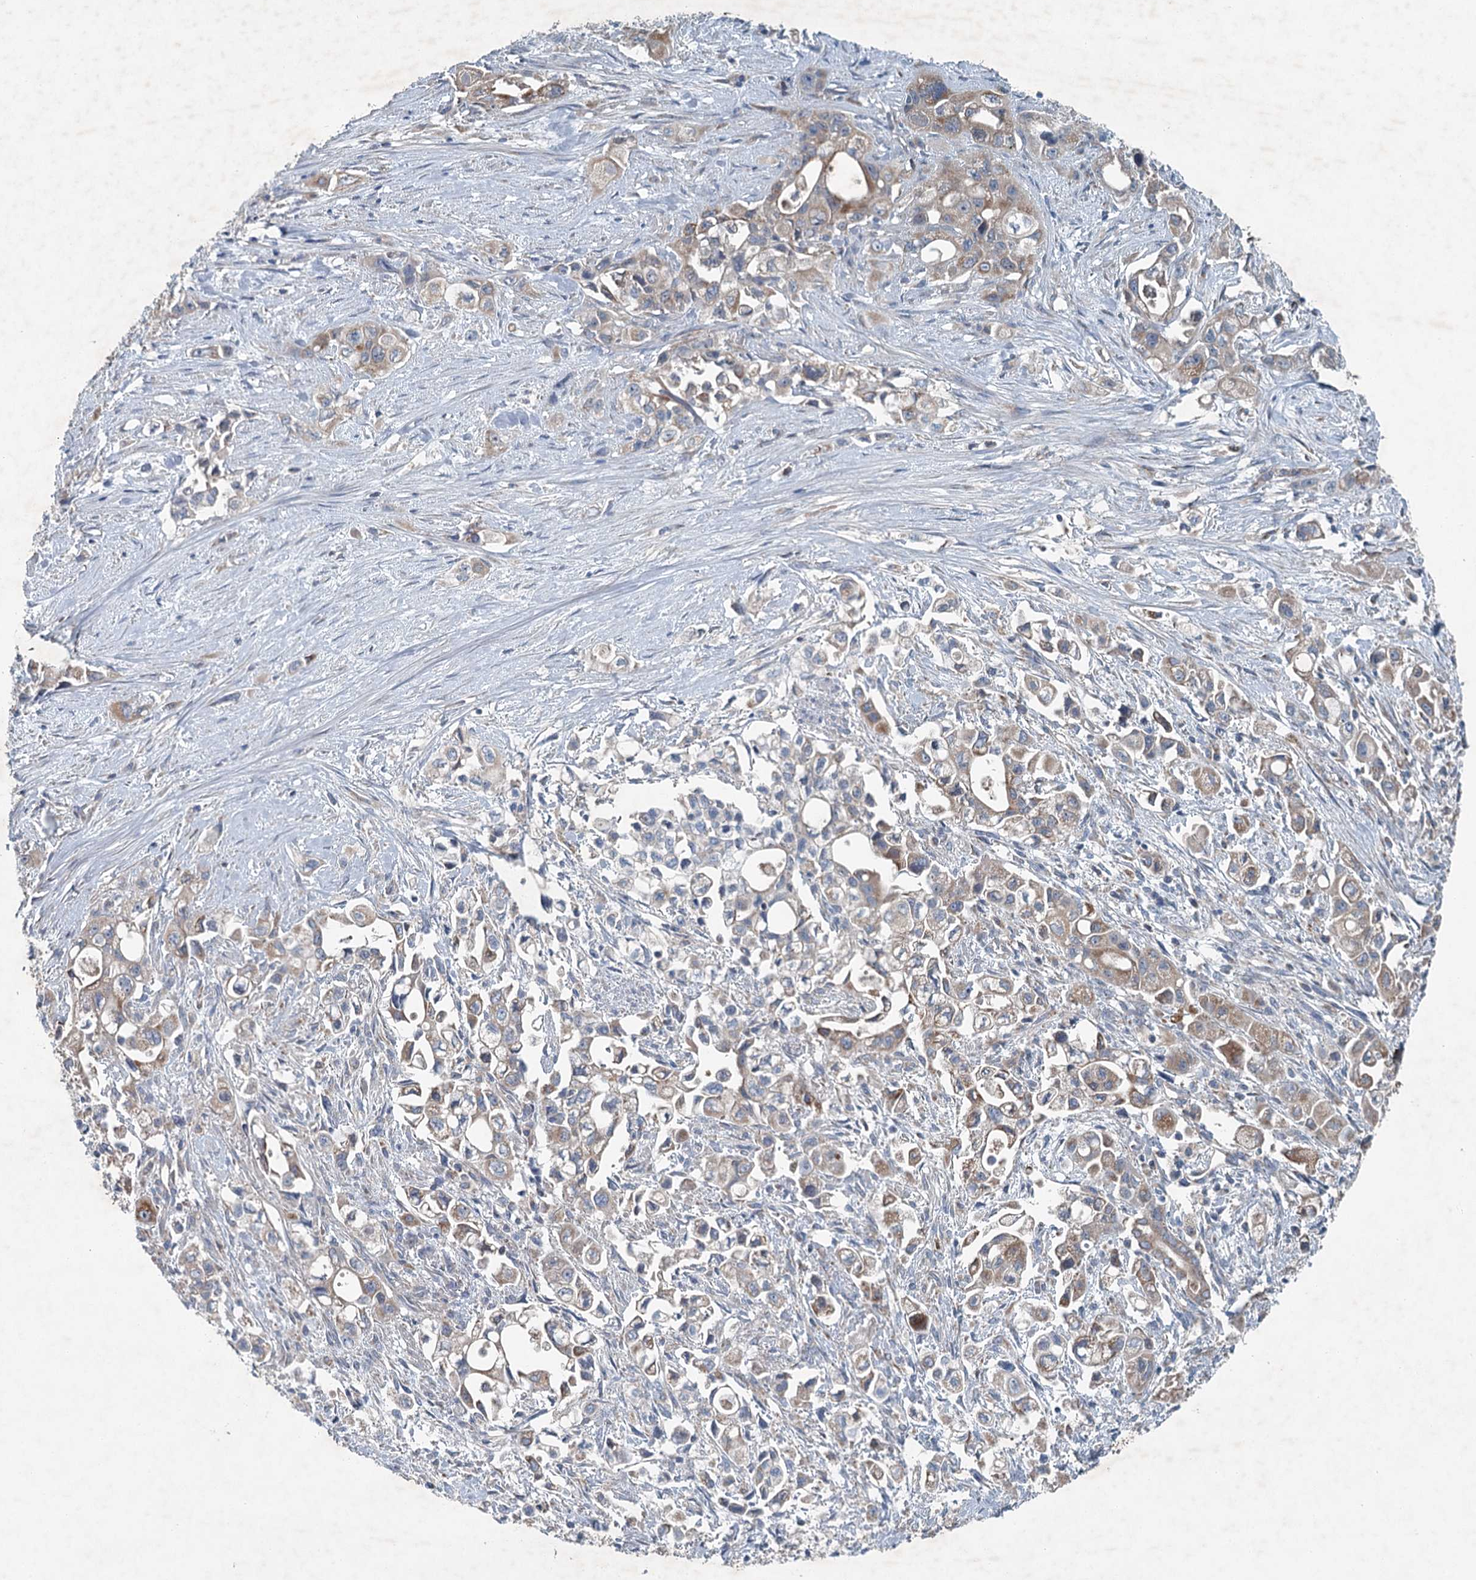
{"staining": {"intensity": "moderate", "quantity": "<25%", "location": "cytoplasmic/membranous"}, "tissue": "pancreatic cancer", "cell_type": "Tumor cells", "image_type": "cancer", "snomed": [{"axis": "morphology", "description": "Adenocarcinoma, NOS"}, {"axis": "topography", "description": "Pancreas"}], "caption": "High-magnification brightfield microscopy of pancreatic adenocarcinoma stained with DAB (3,3'-diaminobenzidine) (brown) and counterstained with hematoxylin (blue). tumor cells exhibit moderate cytoplasmic/membranous expression is appreciated in about<25% of cells.", "gene": "CHCHD5", "patient": {"sex": "female", "age": 66}}